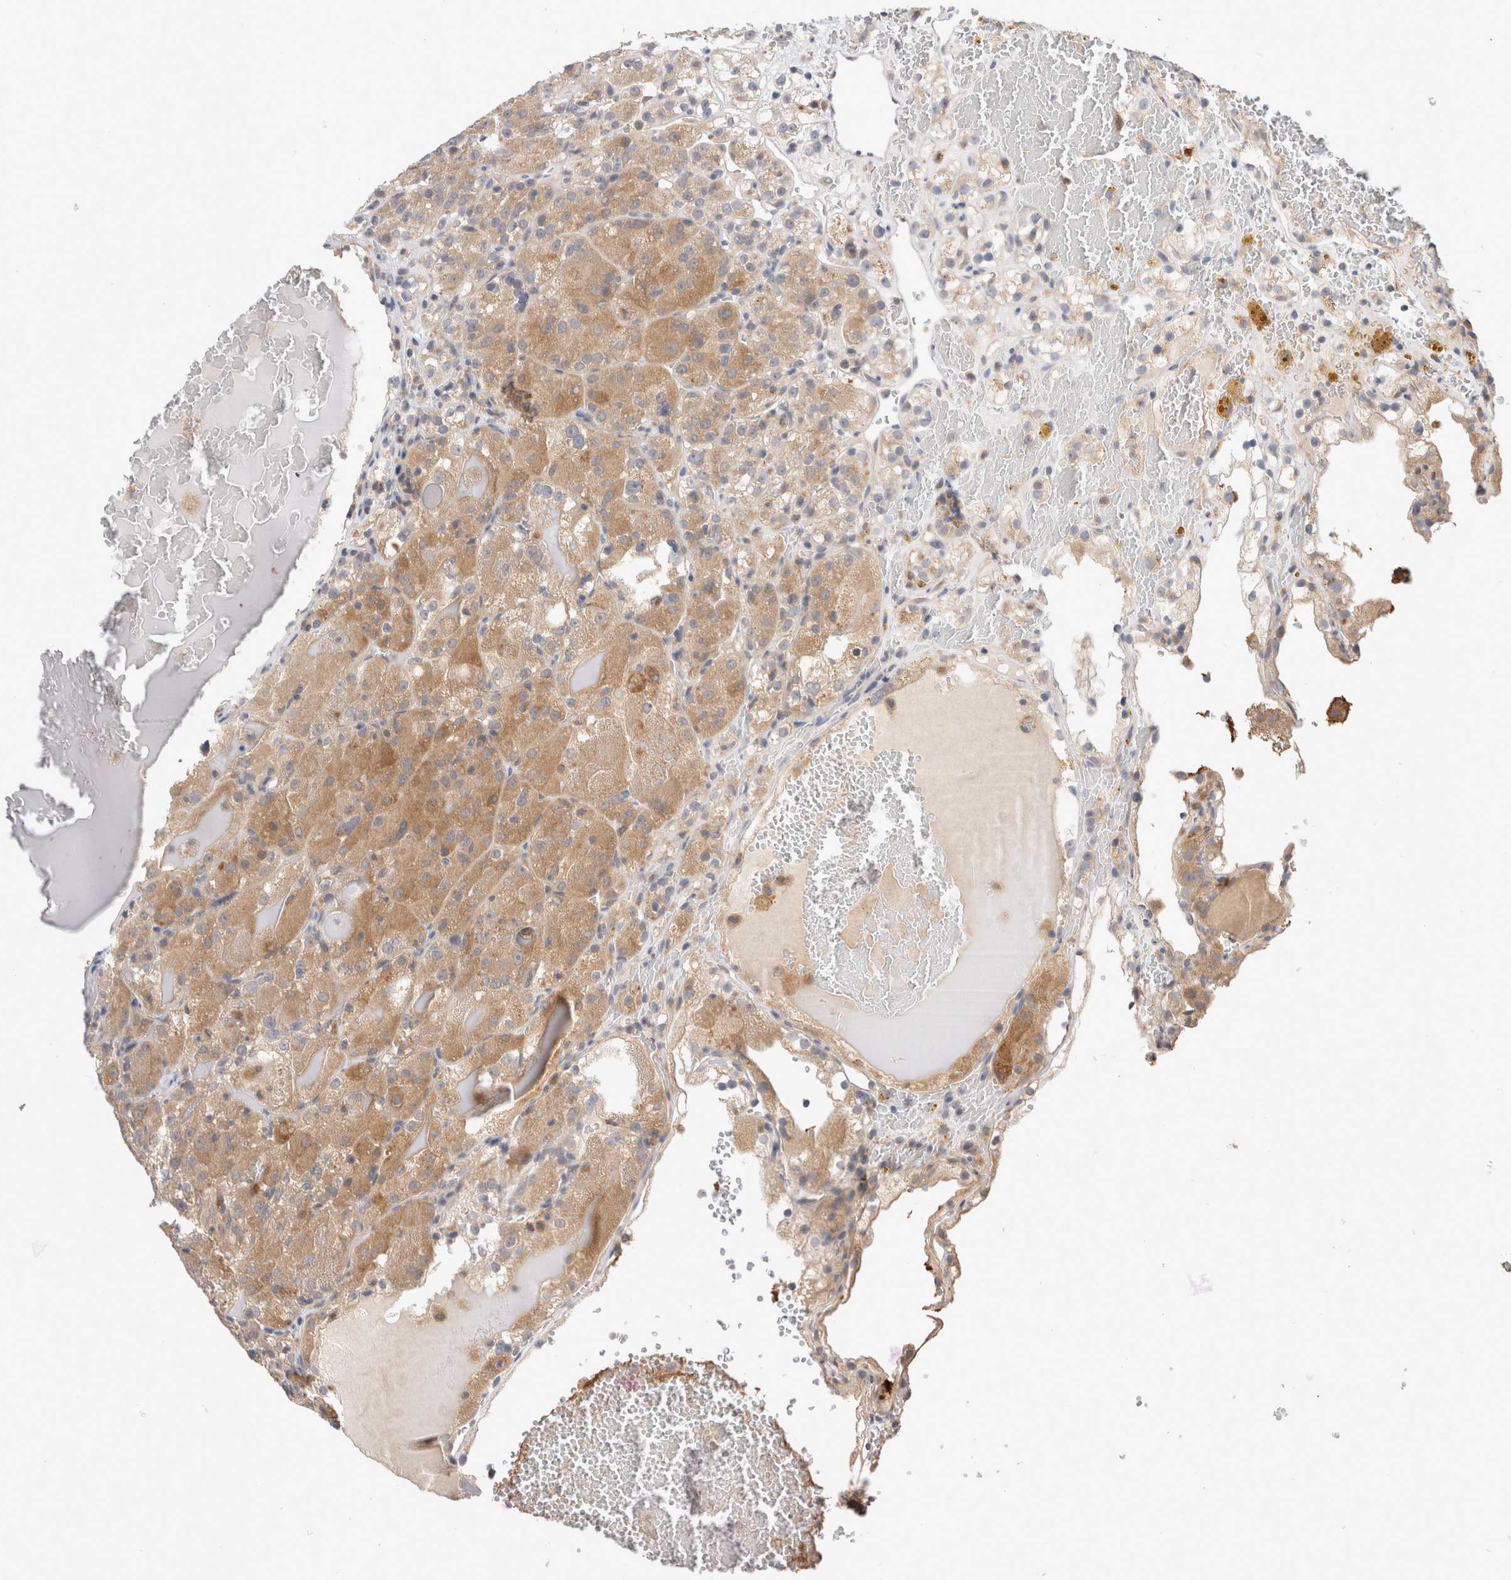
{"staining": {"intensity": "moderate", "quantity": ">75%", "location": "cytoplasmic/membranous"}, "tissue": "renal cancer", "cell_type": "Tumor cells", "image_type": "cancer", "snomed": [{"axis": "morphology", "description": "Normal tissue, NOS"}, {"axis": "morphology", "description": "Adenocarcinoma, NOS"}, {"axis": "topography", "description": "Kidney"}], "caption": "Immunohistochemical staining of human adenocarcinoma (renal) reveals medium levels of moderate cytoplasmic/membranous staining in about >75% of tumor cells.", "gene": "SGK1", "patient": {"sex": "male", "age": 61}}